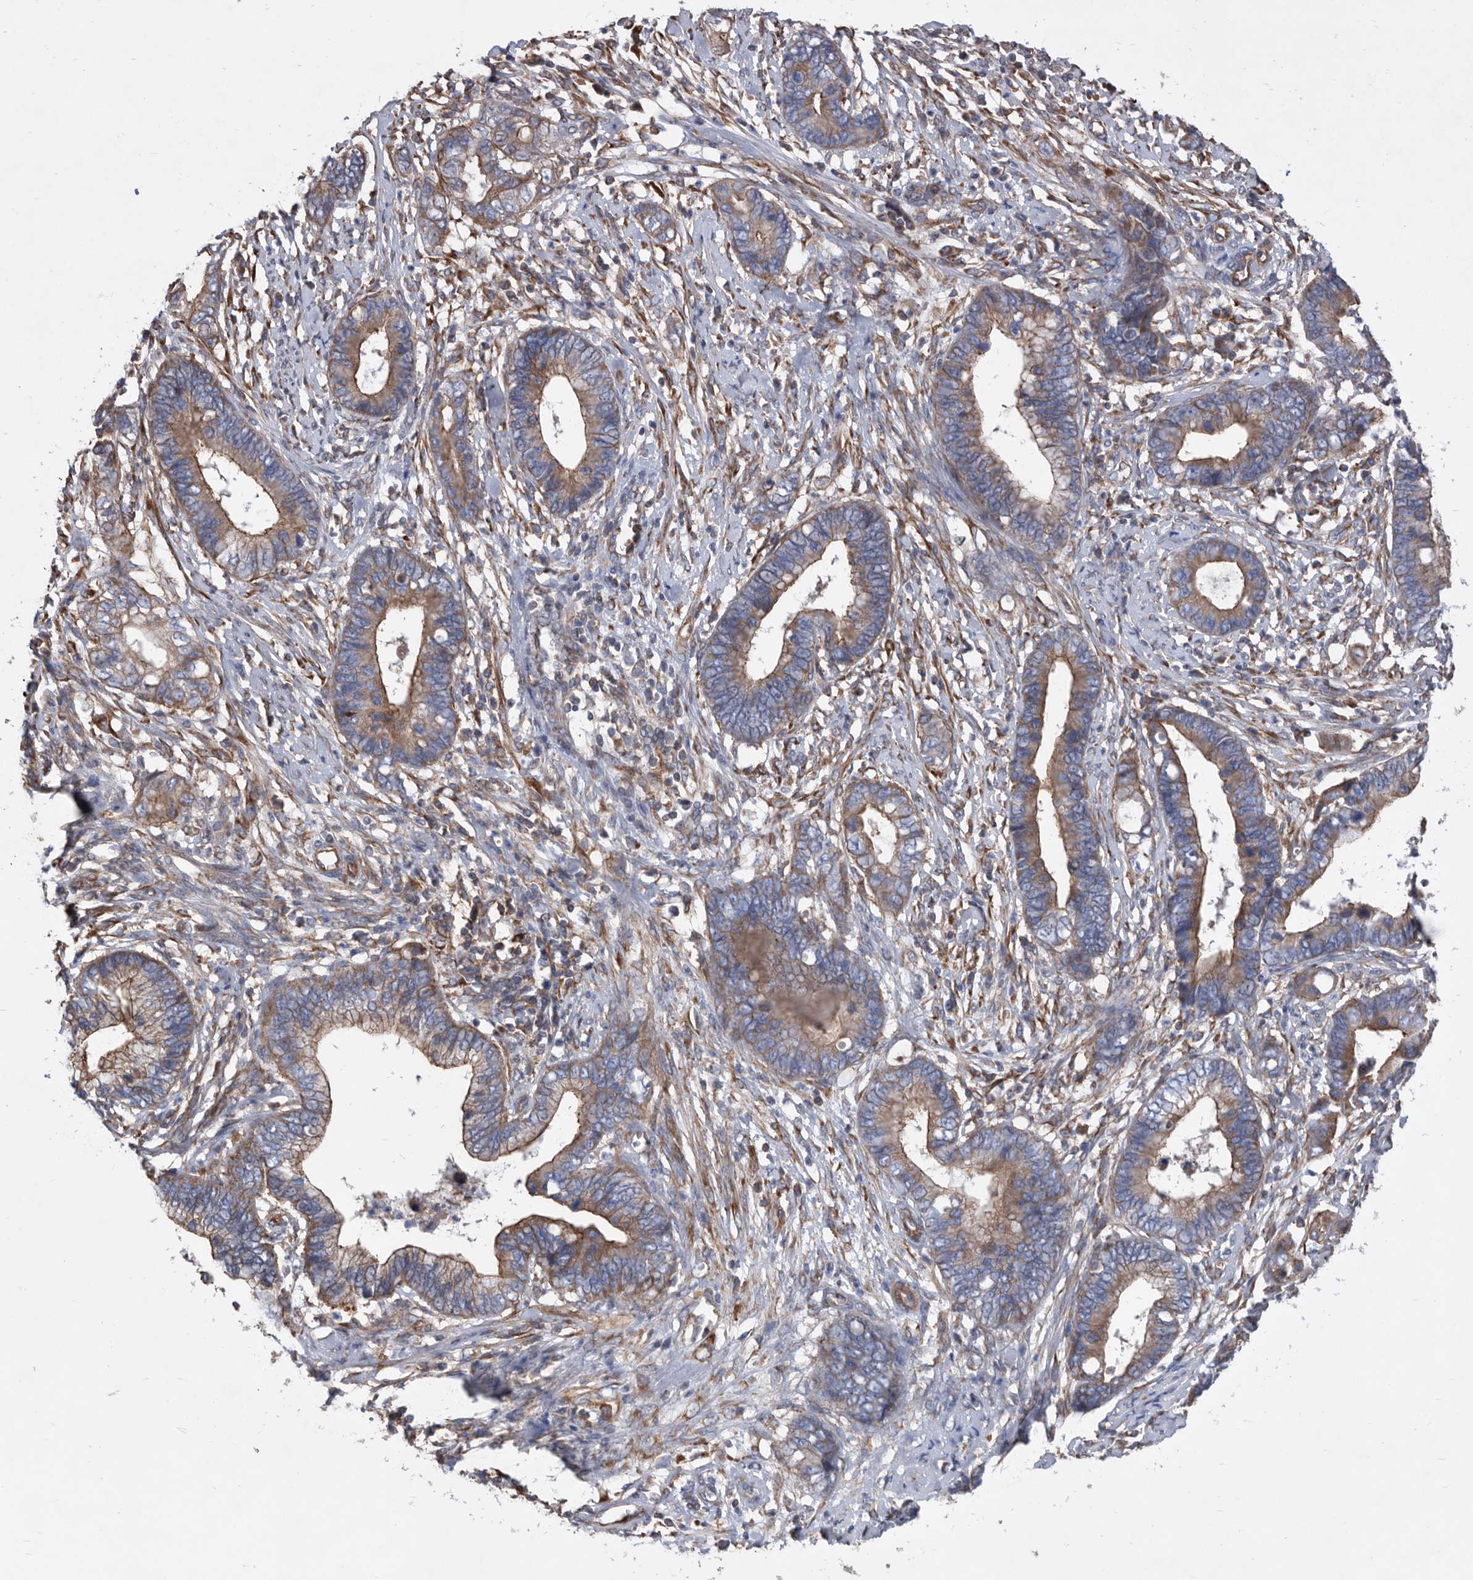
{"staining": {"intensity": "moderate", "quantity": ">75%", "location": "cytoplasmic/membranous"}, "tissue": "cervical cancer", "cell_type": "Tumor cells", "image_type": "cancer", "snomed": [{"axis": "morphology", "description": "Adenocarcinoma, NOS"}, {"axis": "topography", "description": "Cervix"}], "caption": "Human cervical adenocarcinoma stained with a brown dye demonstrates moderate cytoplasmic/membranous positive expression in about >75% of tumor cells.", "gene": "ATP13A3", "patient": {"sex": "female", "age": 44}}